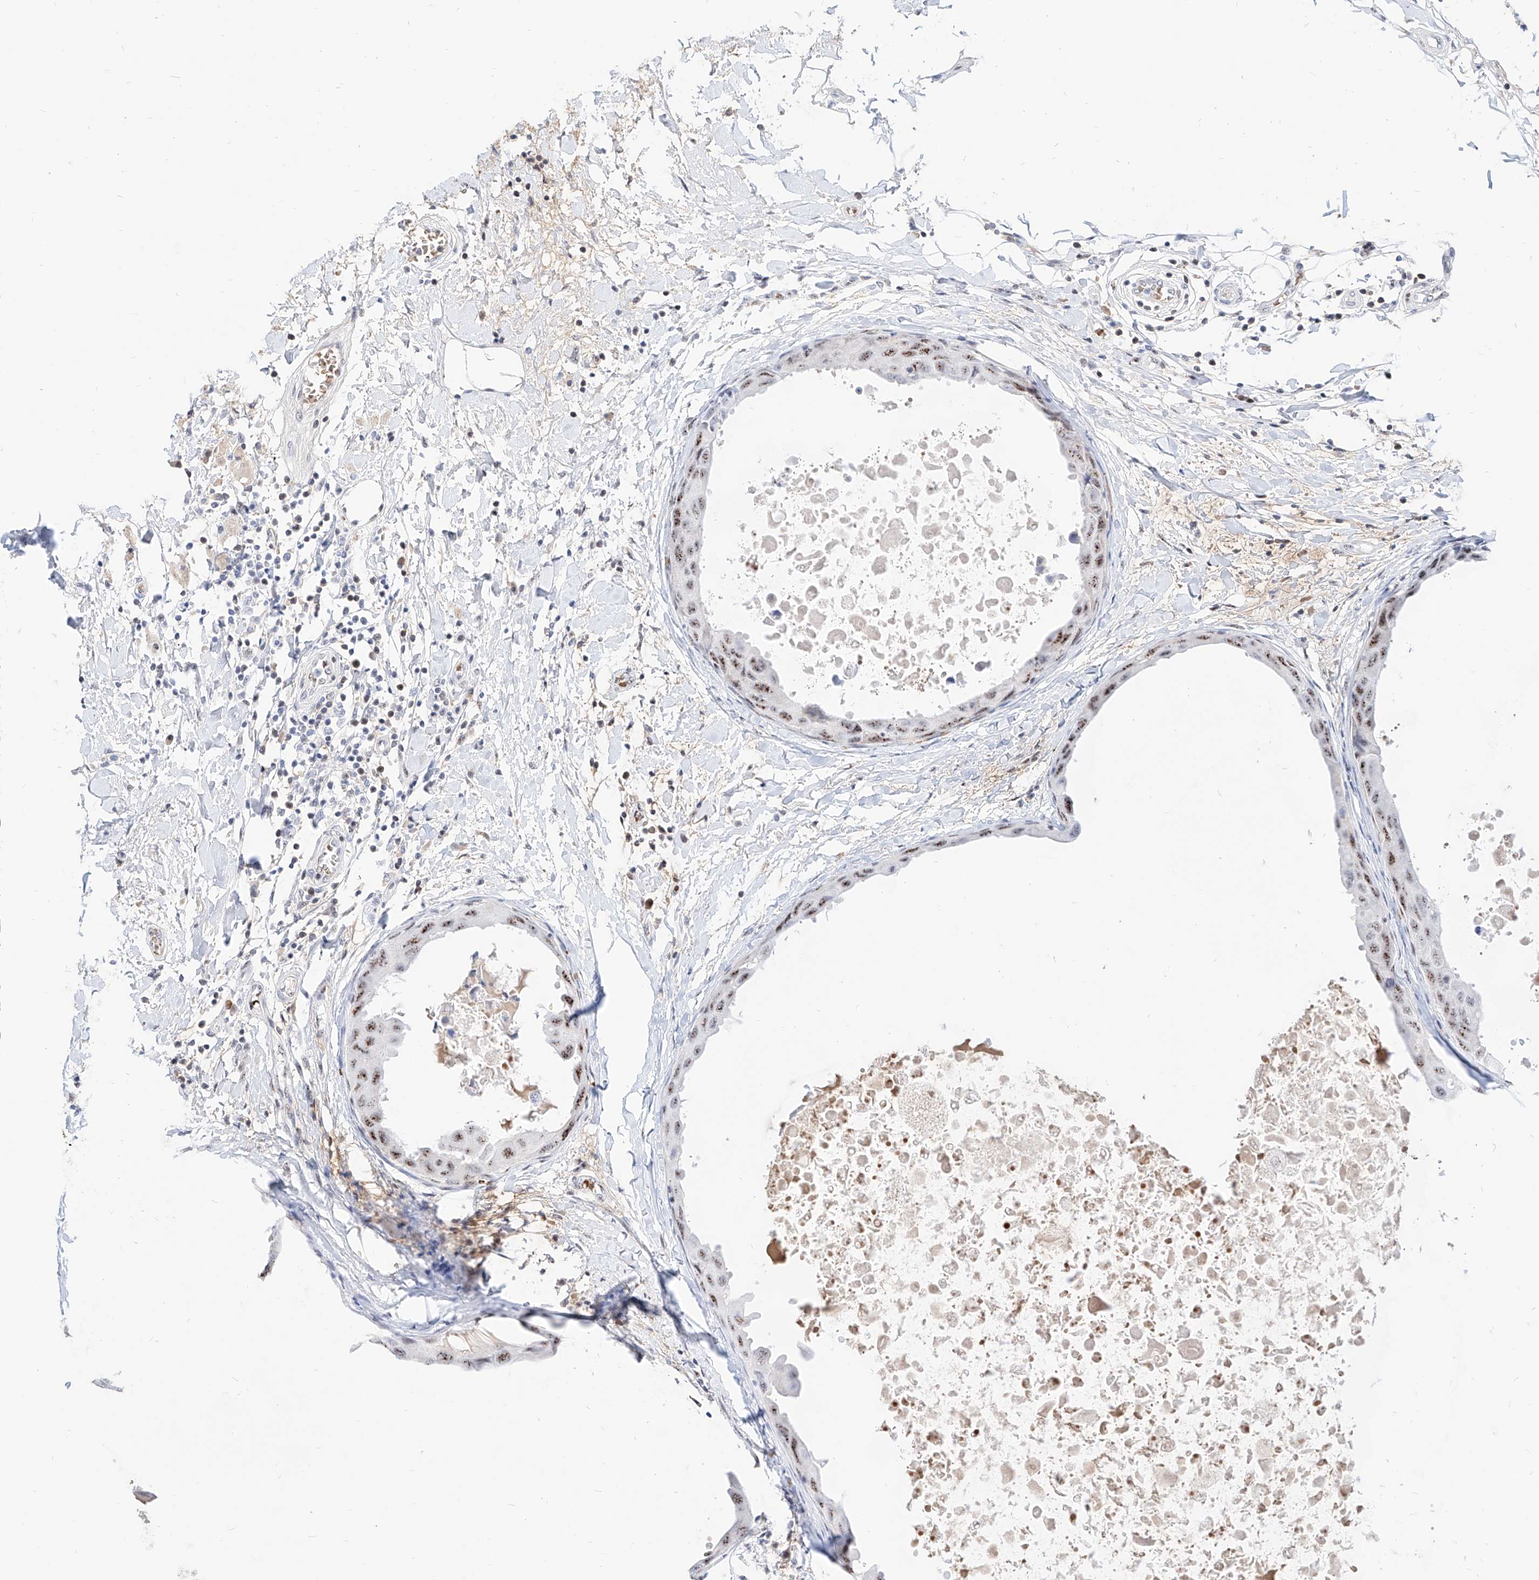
{"staining": {"intensity": "moderate", "quantity": "25%-75%", "location": "nuclear"}, "tissue": "breast cancer", "cell_type": "Tumor cells", "image_type": "cancer", "snomed": [{"axis": "morphology", "description": "Duct carcinoma"}, {"axis": "topography", "description": "Breast"}], "caption": "Immunohistochemical staining of breast invasive ductal carcinoma exhibits medium levels of moderate nuclear staining in about 25%-75% of tumor cells.", "gene": "ZFP42", "patient": {"sex": "female", "age": 27}}